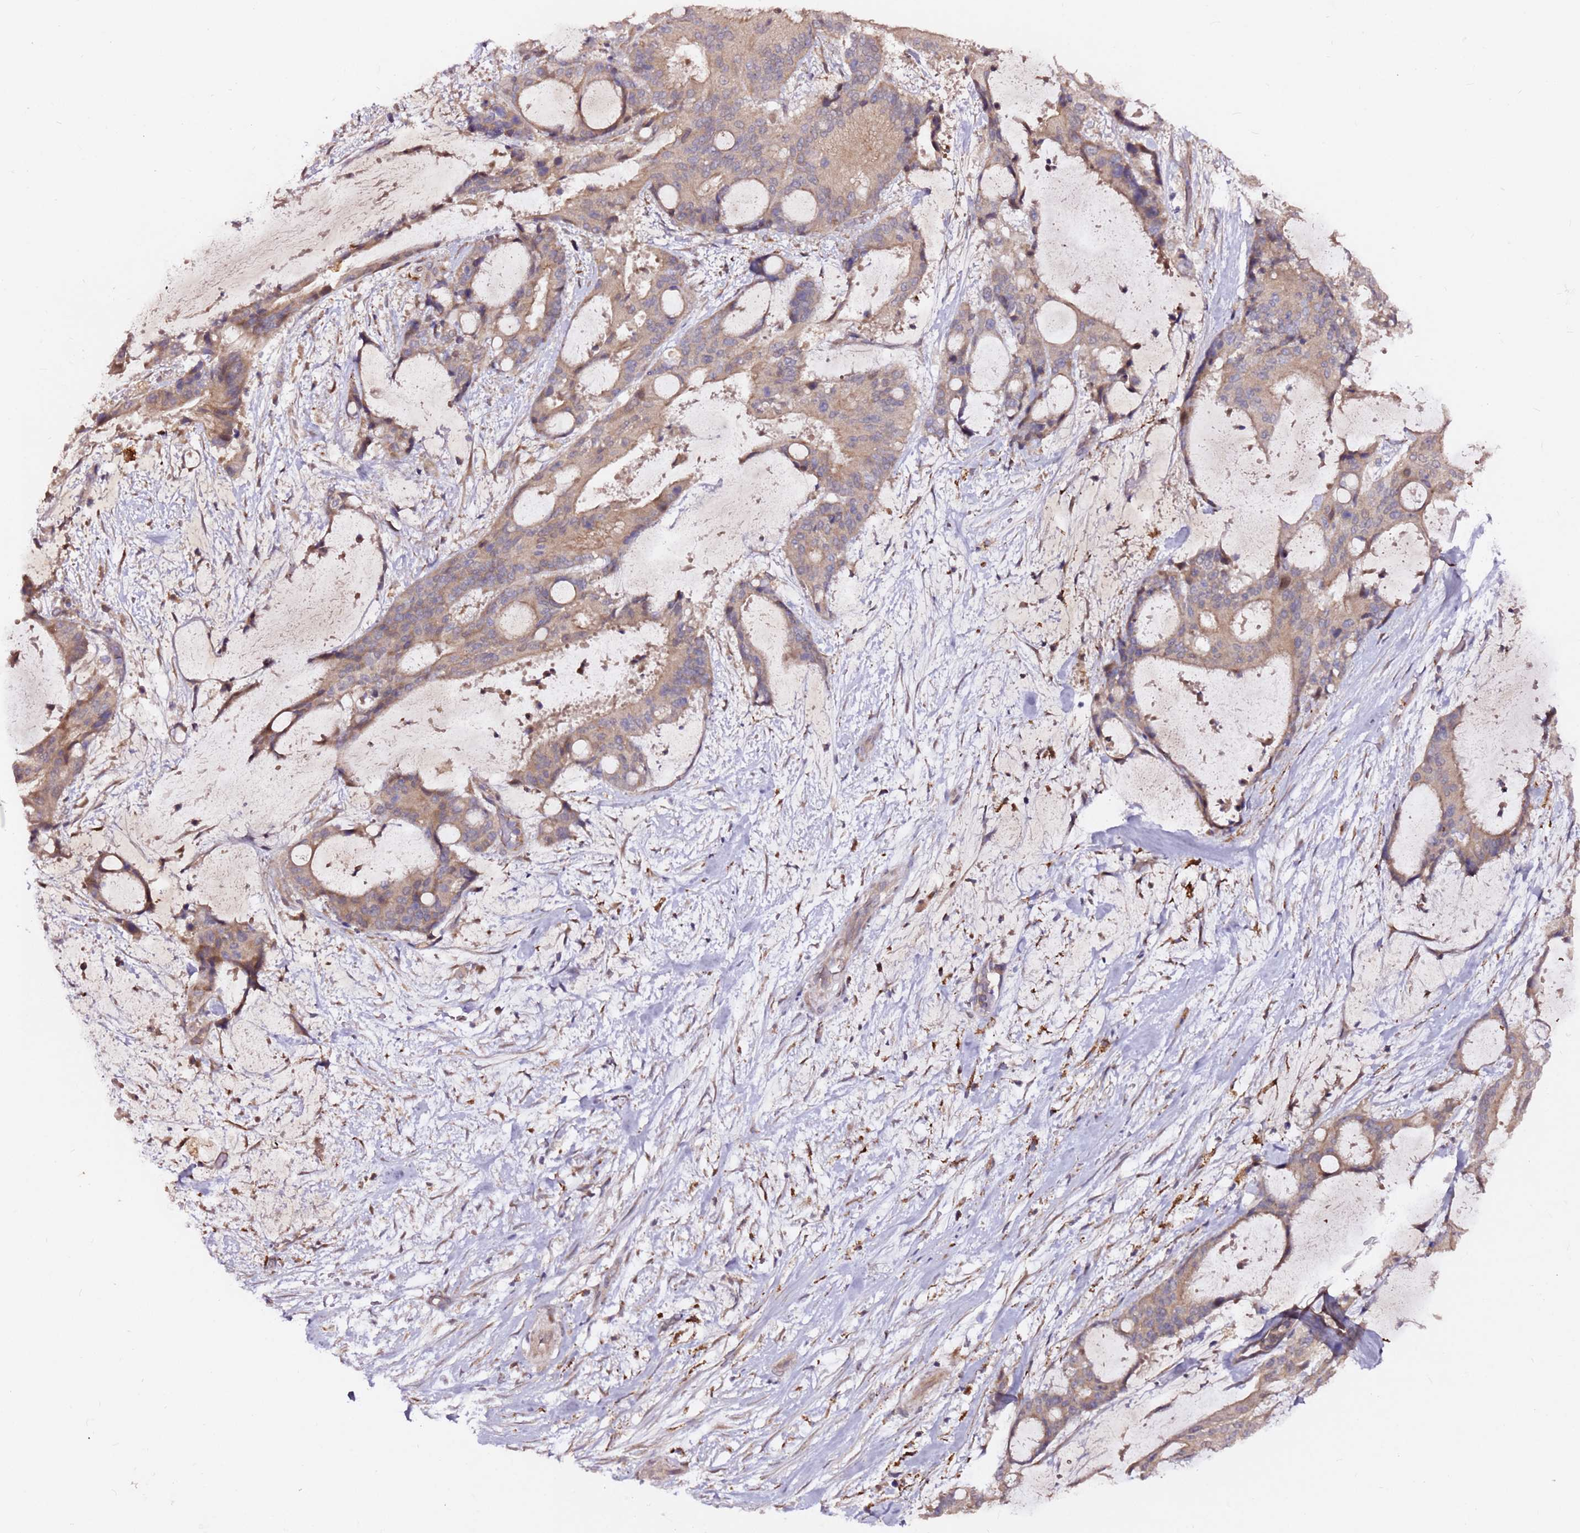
{"staining": {"intensity": "weak", "quantity": ">75%", "location": "cytoplasmic/membranous"}, "tissue": "liver cancer", "cell_type": "Tumor cells", "image_type": "cancer", "snomed": [{"axis": "morphology", "description": "Normal tissue, NOS"}, {"axis": "morphology", "description": "Cholangiocarcinoma"}, {"axis": "topography", "description": "Liver"}, {"axis": "topography", "description": "Peripheral nerve tissue"}], "caption": "This histopathology image reveals IHC staining of liver cancer (cholangiocarcinoma), with low weak cytoplasmic/membranous positivity in about >75% of tumor cells.", "gene": "ALG11", "patient": {"sex": "female", "age": 73}}